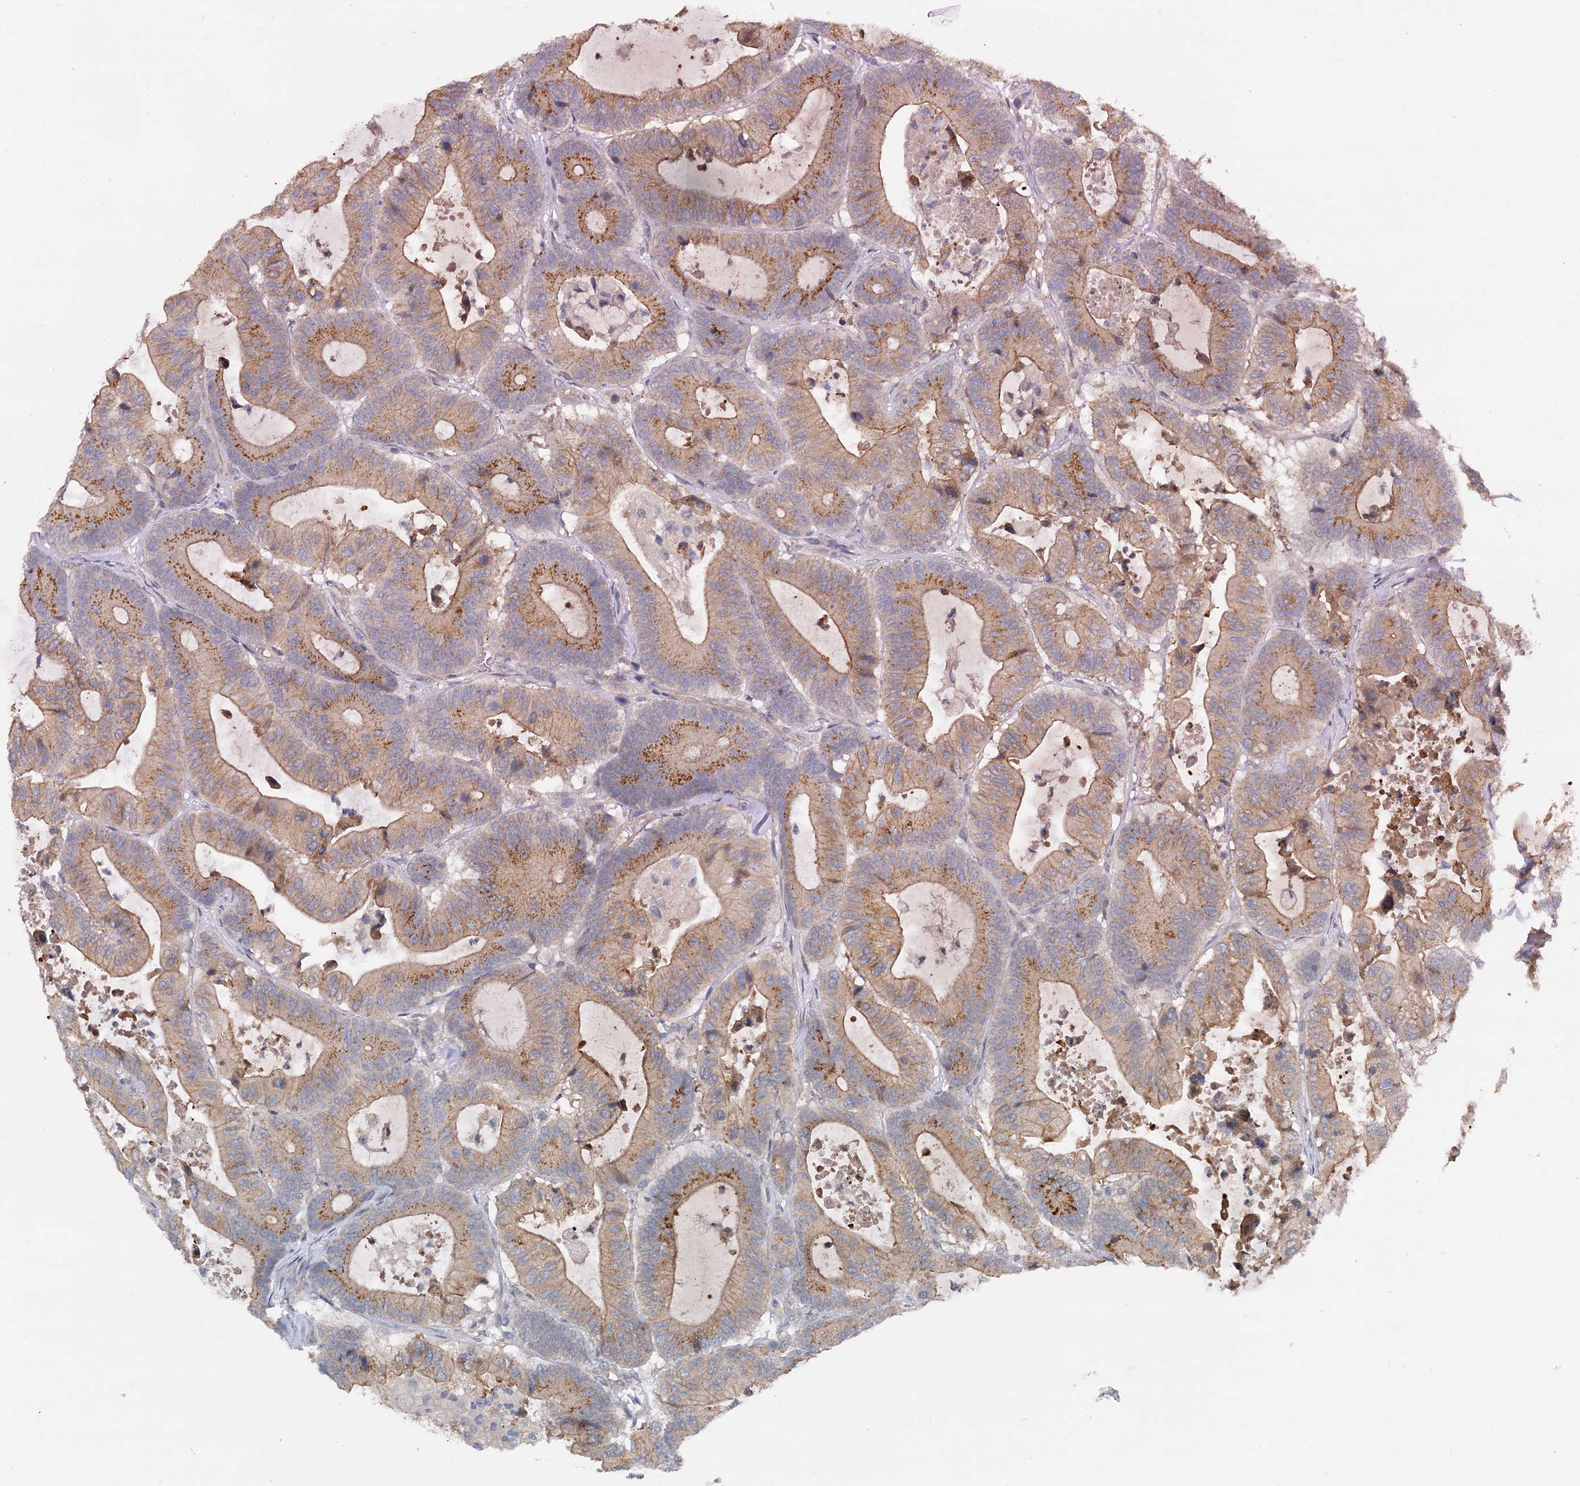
{"staining": {"intensity": "moderate", "quantity": ">75%", "location": "cytoplasmic/membranous"}, "tissue": "colorectal cancer", "cell_type": "Tumor cells", "image_type": "cancer", "snomed": [{"axis": "morphology", "description": "Adenocarcinoma, NOS"}, {"axis": "topography", "description": "Colon"}], "caption": "Immunohistochemistry (IHC) image of neoplastic tissue: human colorectal cancer (adenocarcinoma) stained using immunohistochemistry exhibits medium levels of moderate protein expression localized specifically in the cytoplasmic/membranous of tumor cells, appearing as a cytoplasmic/membranous brown color.", "gene": "ZNF324", "patient": {"sex": "female", "age": 84}}